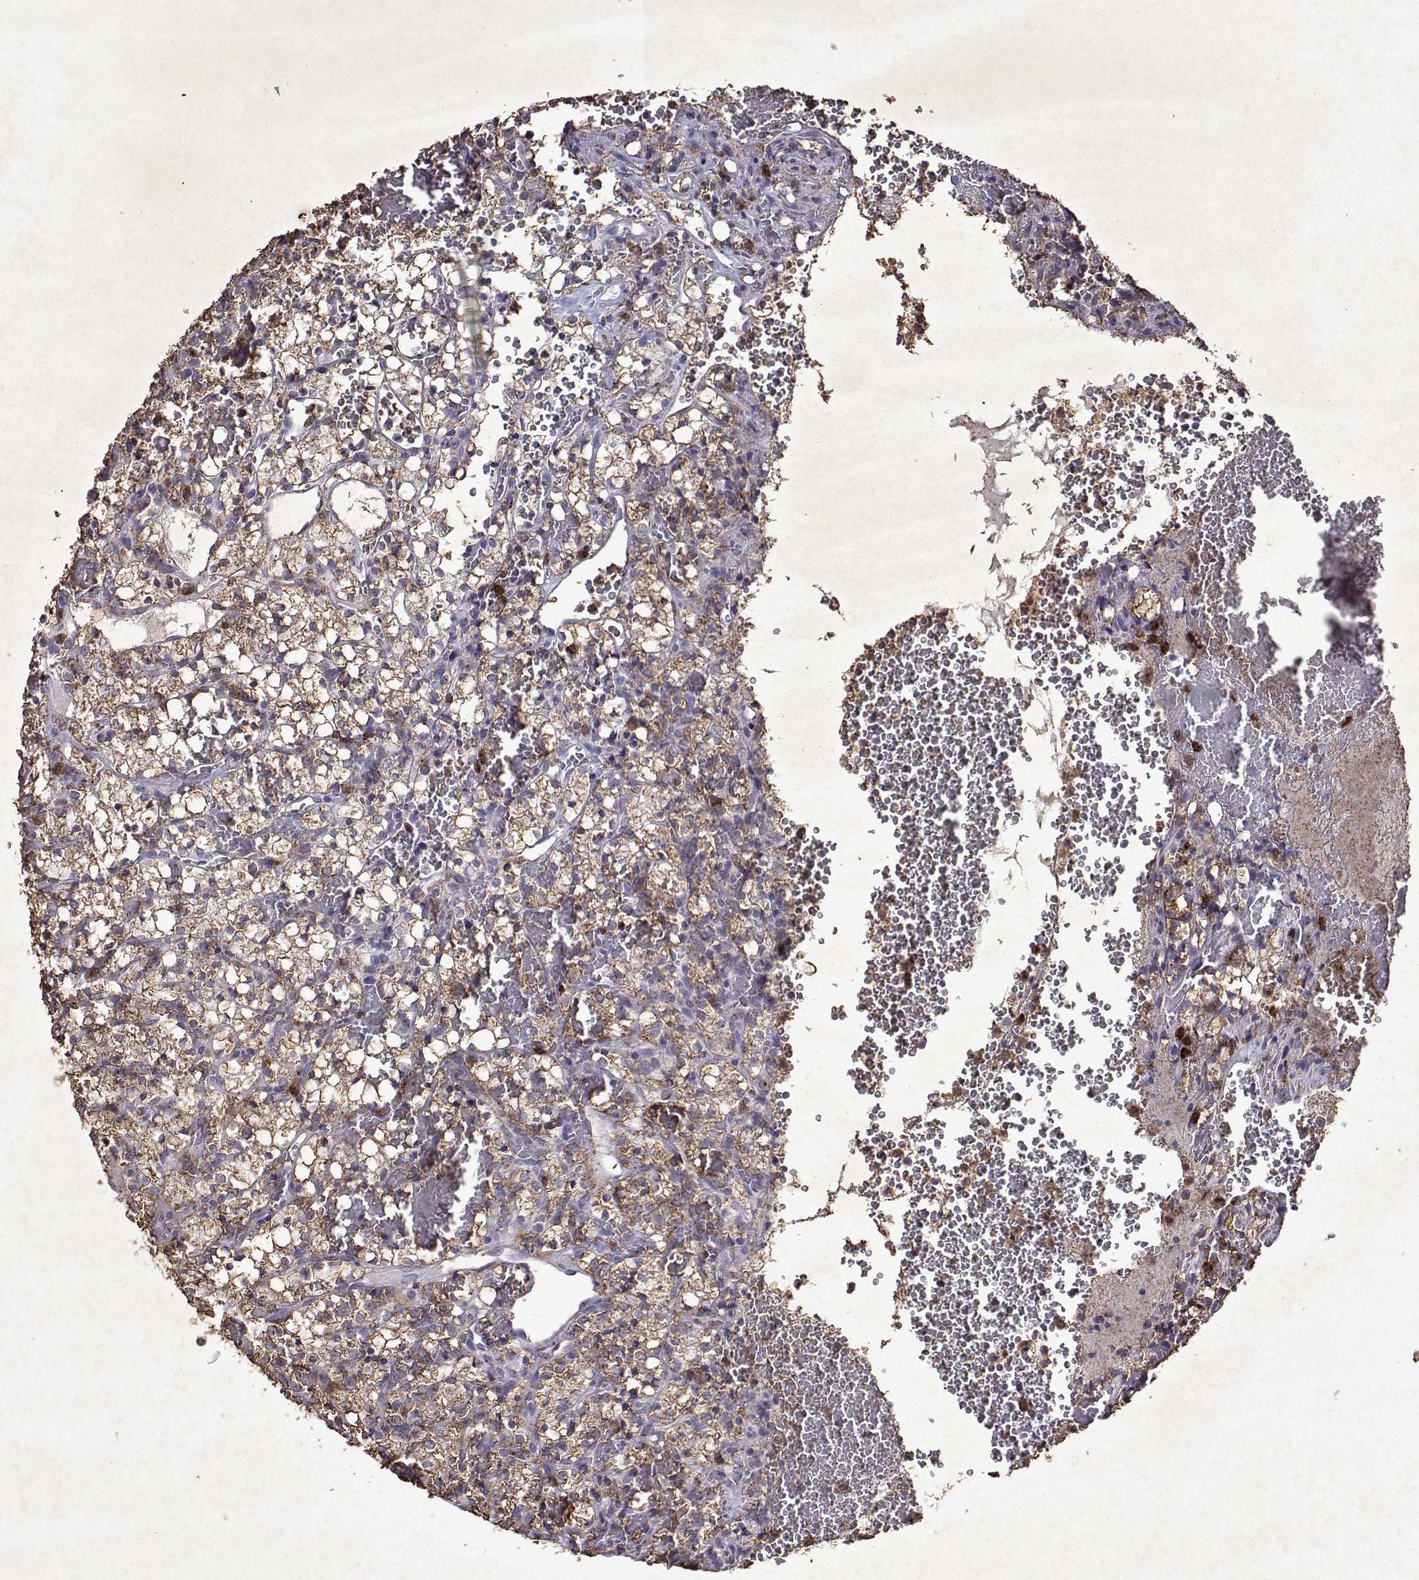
{"staining": {"intensity": "moderate", "quantity": ">75%", "location": "cytoplasmic/membranous"}, "tissue": "renal cancer", "cell_type": "Tumor cells", "image_type": "cancer", "snomed": [{"axis": "morphology", "description": "Adenocarcinoma, NOS"}, {"axis": "topography", "description": "Kidney"}], "caption": "Adenocarcinoma (renal) was stained to show a protein in brown. There is medium levels of moderate cytoplasmic/membranous expression in approximately >75% of tumor cells. (Stains: DAB (3,3'-diaminobenzidine) in brown, nuclei in blue, Microscopy: brightfield microscopy at high magnification).", "gene": "DUSP28", "patient": {"sex": "female", "age": 69}}